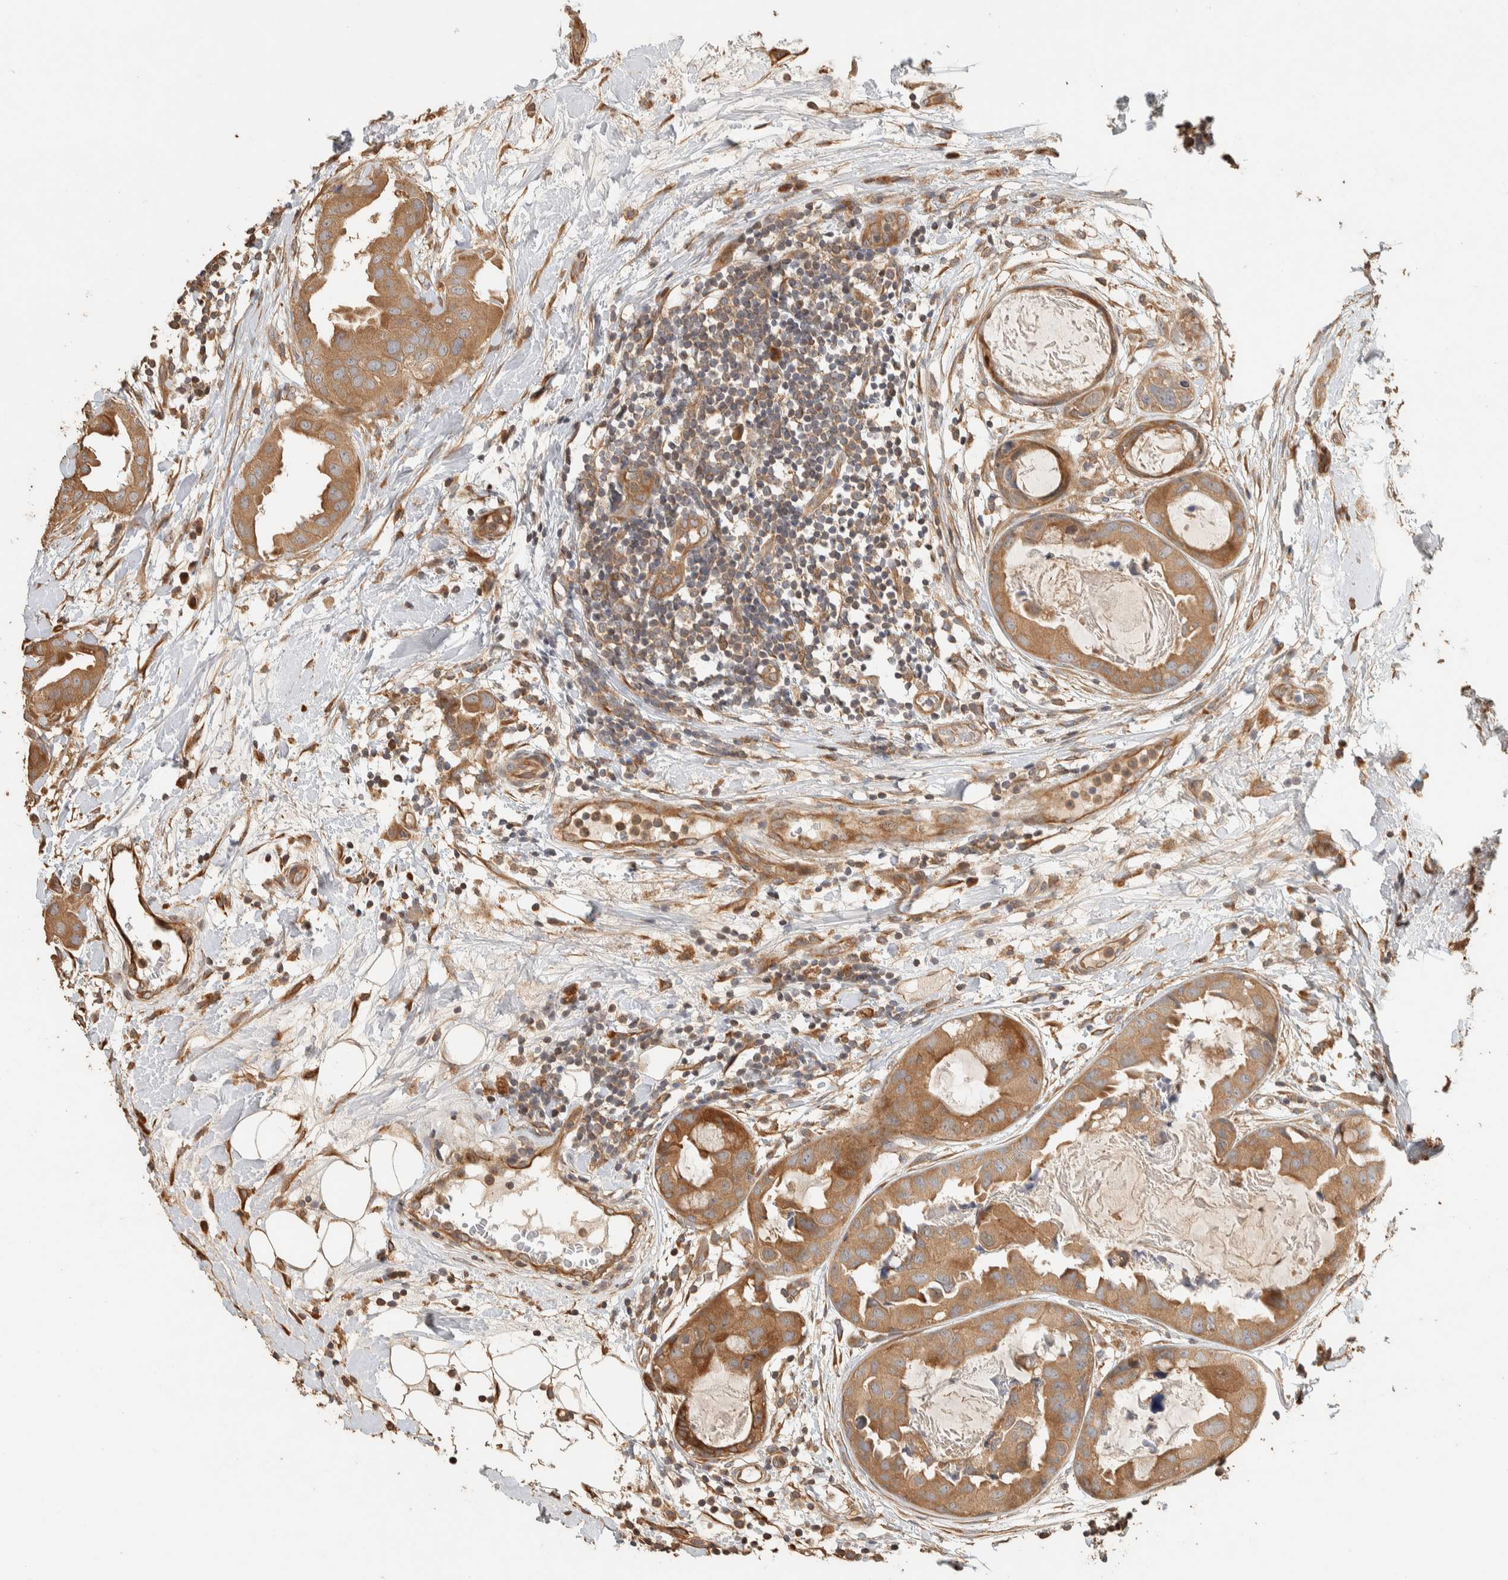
{"staining": {"intensity": "moderate", "quantity": ">75%", "location": "cytoplasmic/membranous"}, "tissue": "breast cancer", "cell_type": "Tumor cells", "image_type": "cancer", "snomed": [{"axis": "morphology", "description": "Duct carcinoma"}, {"axis": "topography", "description": "Breast"}], "caption": "Brown immunohistochemical staining in human breast cancer (intraductal carcinoma) shows moderate cytoplasmic/membranous positivity in approximately >75% of tumor cells.", "gene": "EXOC7", "patient": {"sex": "female", "age": 40}}